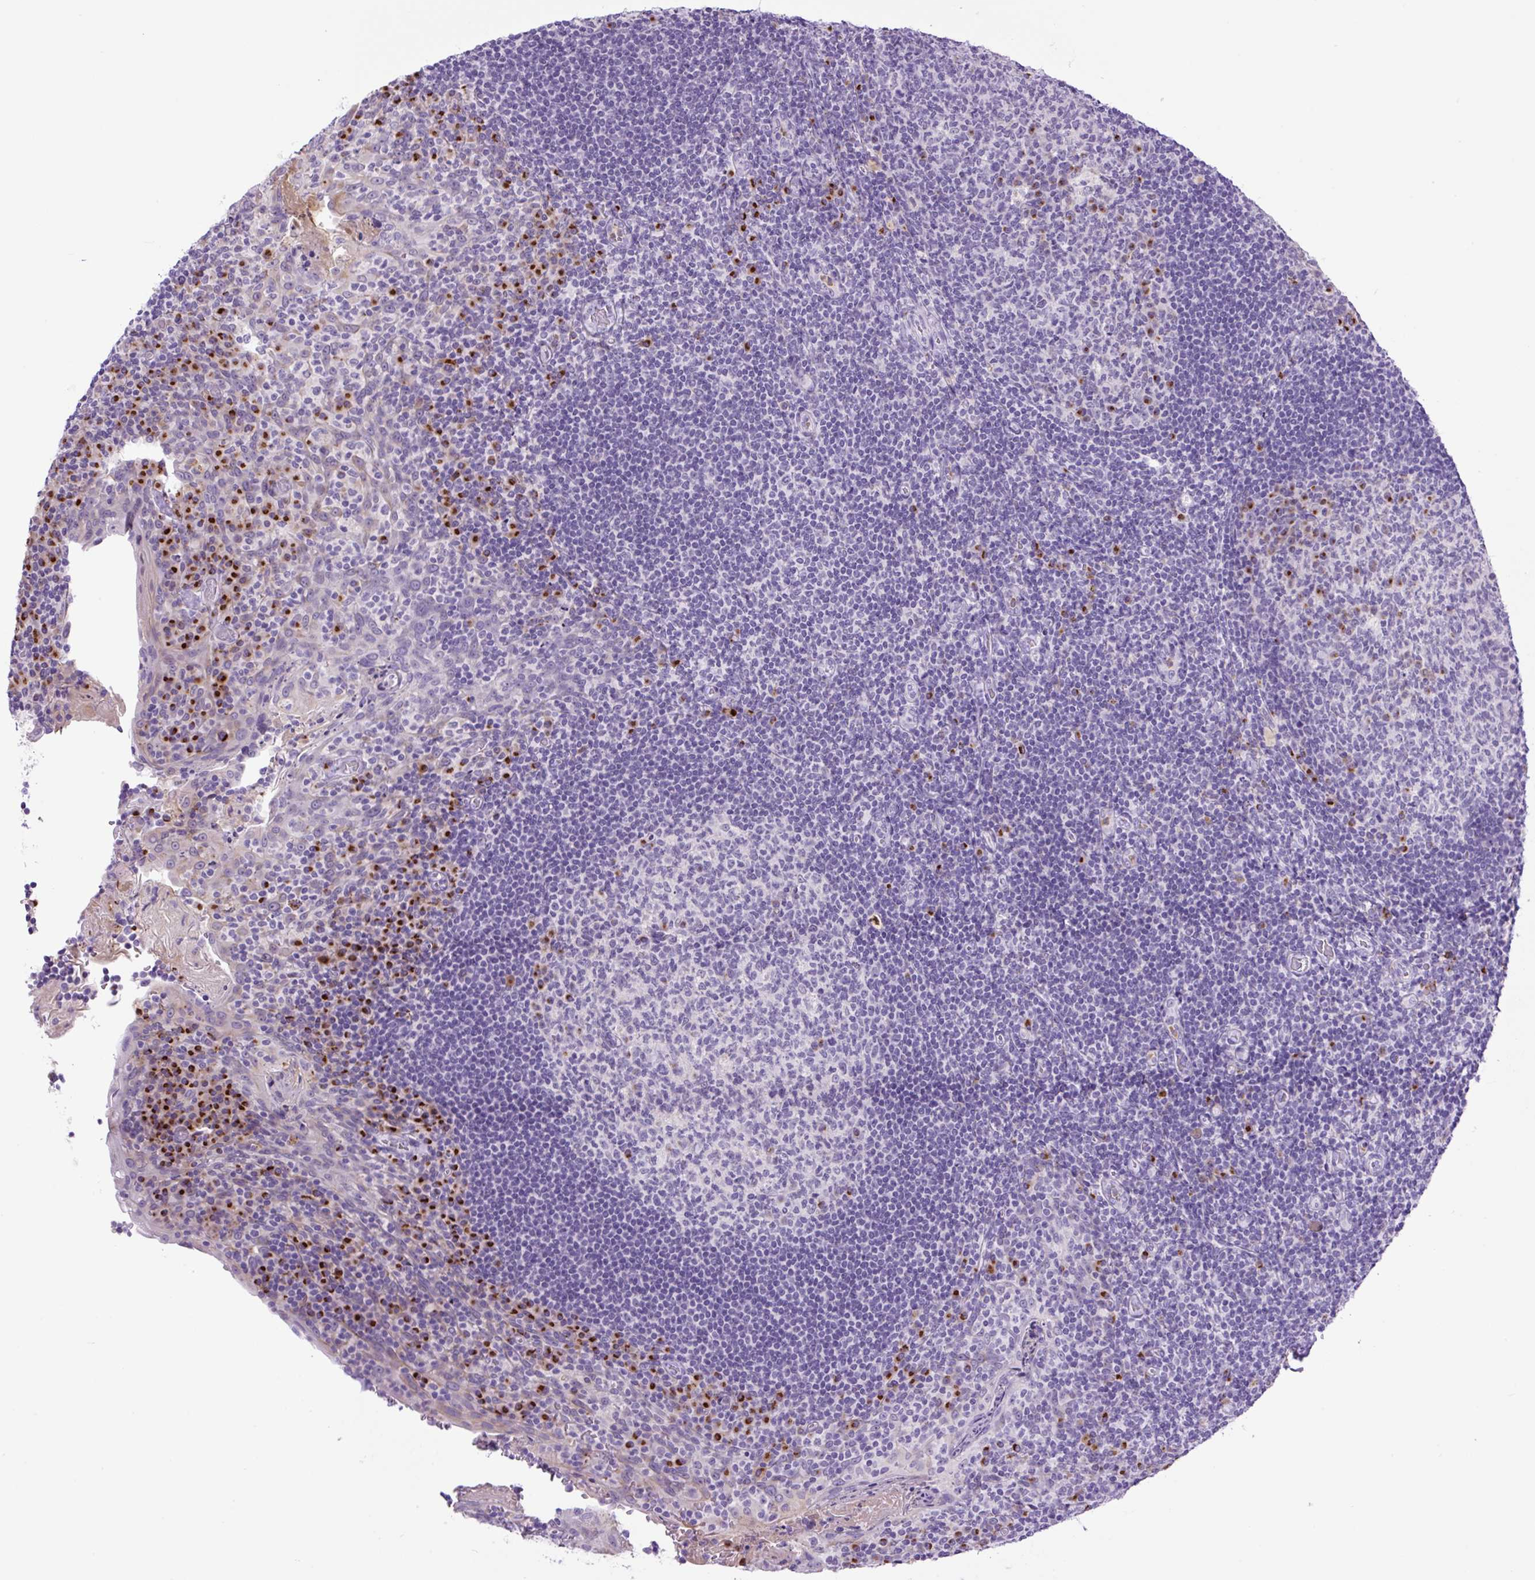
{"staining": {"intensity": "strong", "quantity": "<25%", "location": "cytoplasmic/membranous"}, "tissue": "tonsil", "cell_type": "Germinal center cells", "image_type": "normal", "snomed": [{"axis": "morphology", "description": "Normal tissue, NOS"}, {"axis": "topography", "description": "Tonsil"}], "caption": "The image exhibits immunohistochemical staining of unremarkable tonsil. There is strong cytoplasmic/membranous expression is identified in approximately <25% of germinal center cells.", "gene": "MFSD3", "patient": {"sex": "male", "age": 17}}